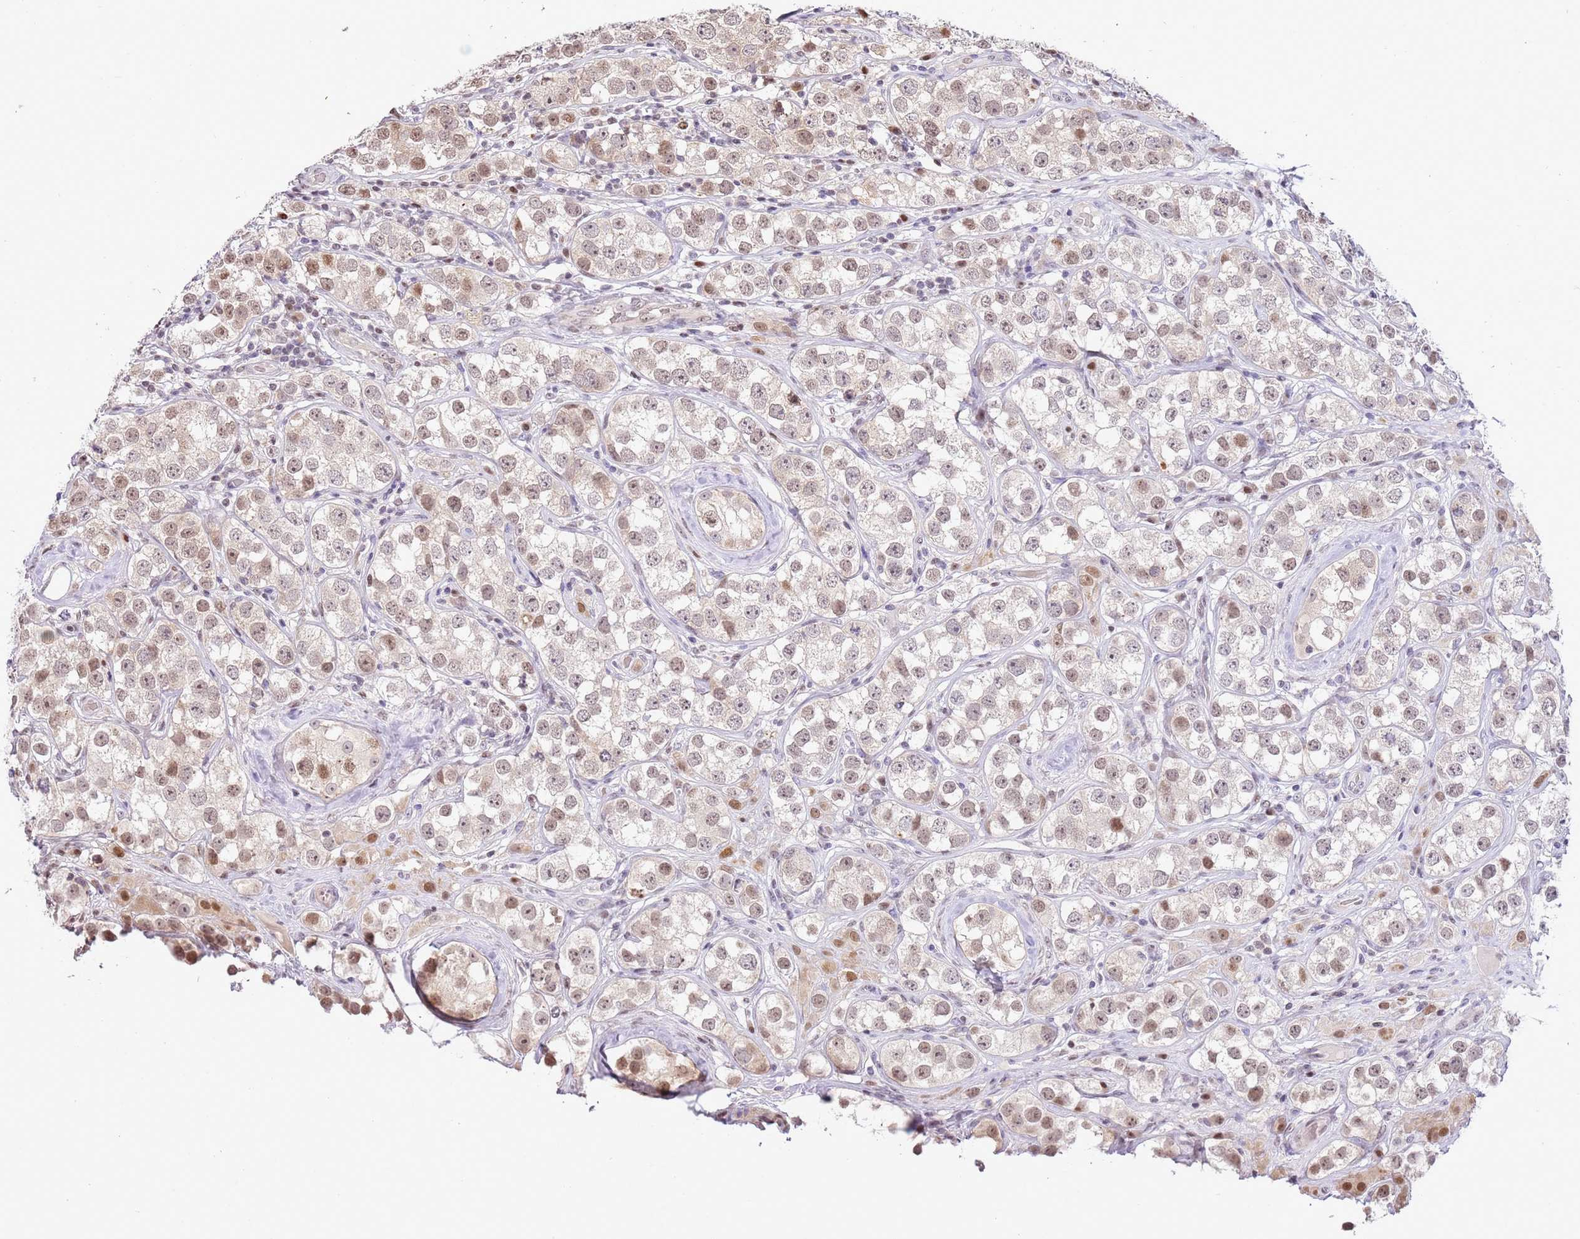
{"staining": {"intensity": "moderate", "quantity": "25%-75%", "location": "nuclear"}, "tissue": "testis cancer", "cell_type": "Tumor cells", "image_type": "cancer", "snomed": [{"axis": "morphology", "description": "Seminoma, NOS"}, {"axis": "topography", "description": "Testis"}], "caption": "This photomicrograph displays IHC staining of human testis cancer, with medium moderate nuclear staining in about 25%-75% of tumor cells.", "gene": "RFK", "patient": {"sex": "male", "age": 28}}